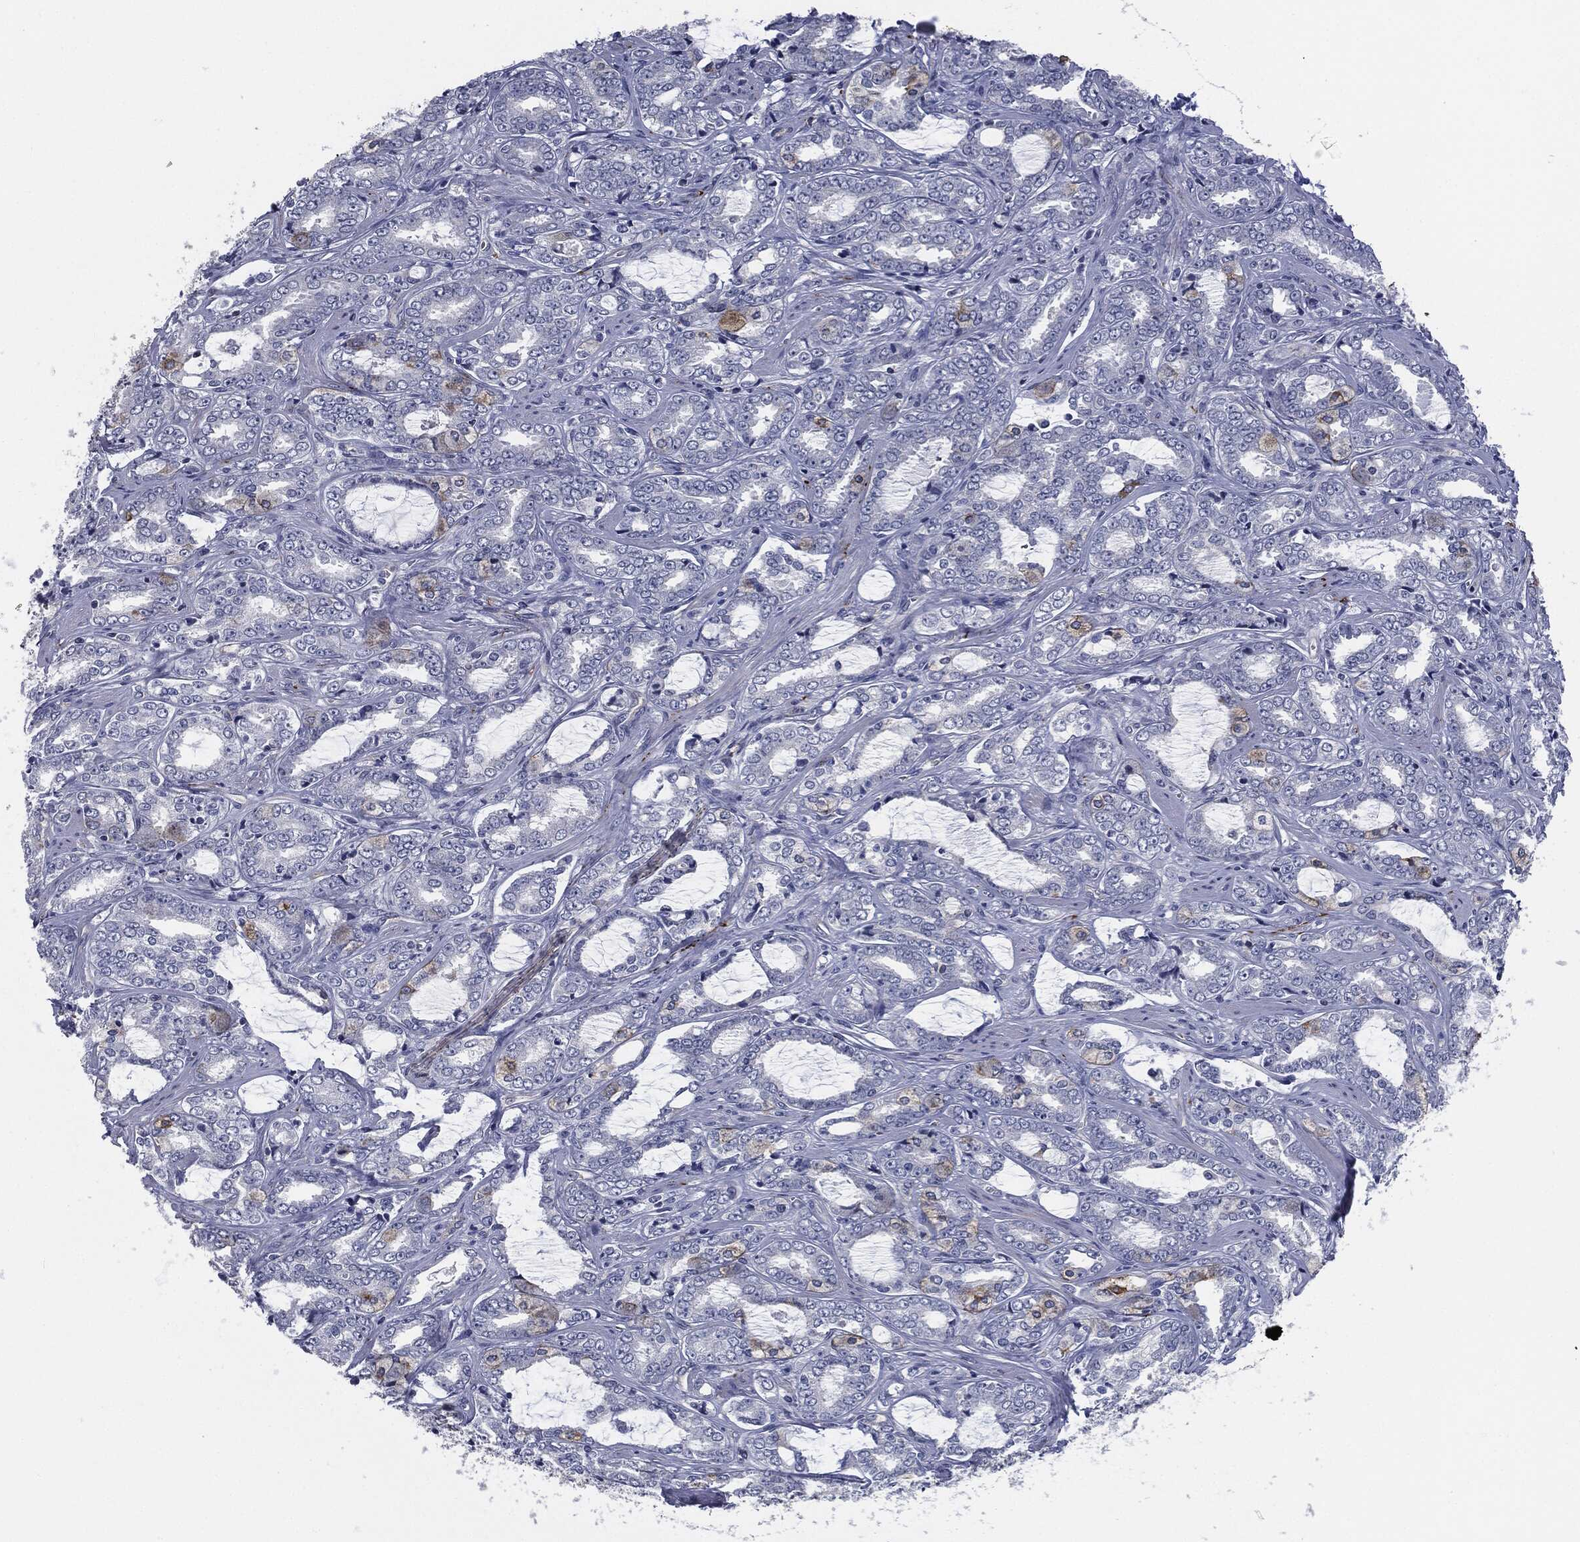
{"staining": {"intensity": "negative", "quantity": "none", "location": "none"}, "tissue": "prostate cancer", "cell_type": "Tumor cells", "image_type": "cancer", "snomed": [{"axis": "morphology", "description": "Adenocarcinoma, Medium grade"}, {"axis": "topography", "description": "Prostate"}], "caption": "This is a histopathology image of IHC staining of adenocarcinoma (medium-grade) (prostate), which shows no positivity in tumor cells.", "gene": "CD27", "patient": {"sex": "male", "age": 71}}